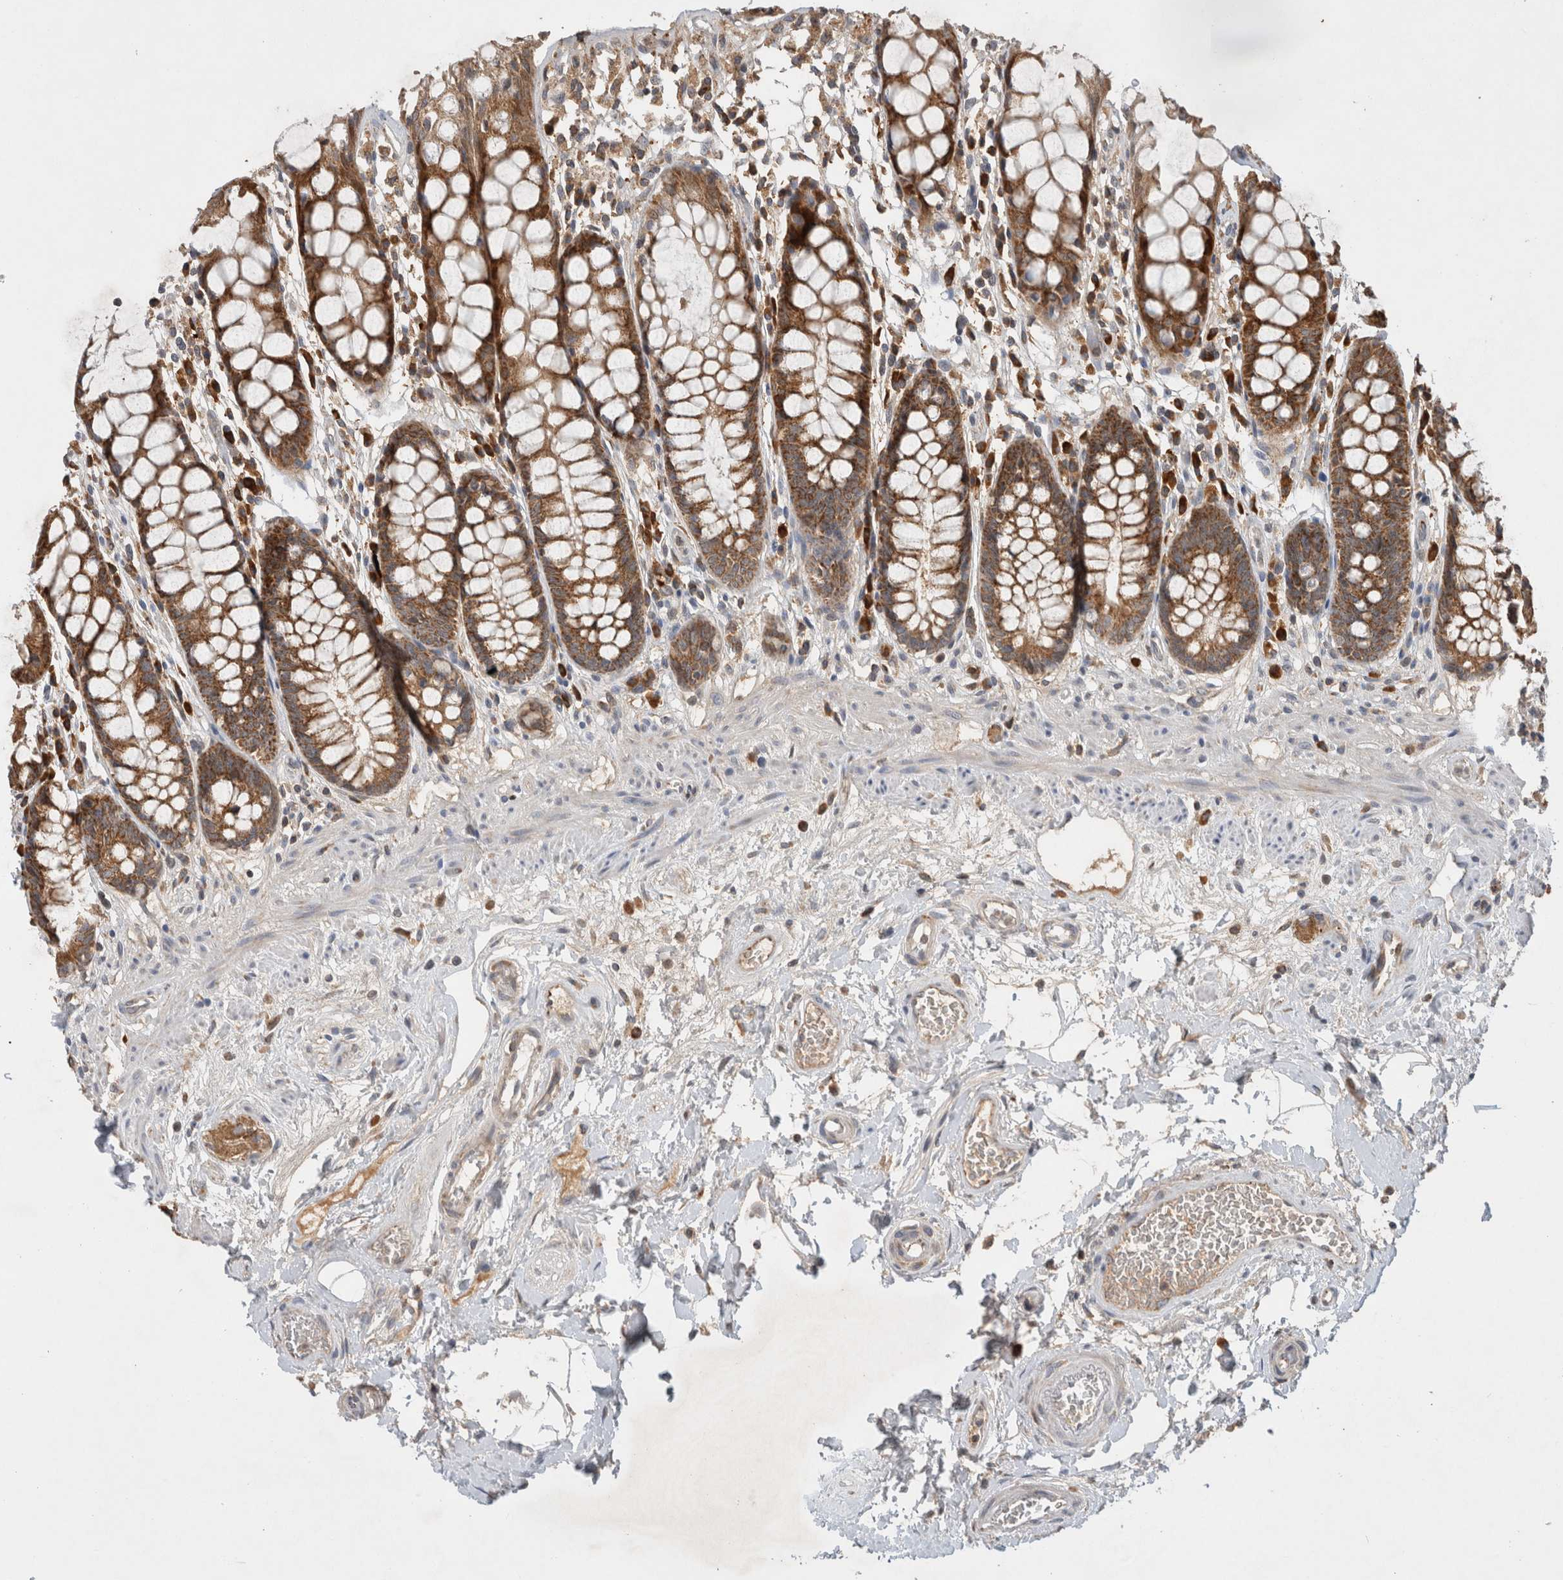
{"staining": {"intensity": "strong", "quantity": ">75%", "location": "cytoplasmic/membranous"}, "tissue": "rectum", "cell_type": "Glandular cells", "image_type": "normal", "snomed": [{"axis": "morphology", "description": "Normal tissue, NOS"}, {"axis": "topography", "description": "Rectum"}], "caption": "Rectum stained with immunohistochemistry (IHC) reveals strong cytoplasmic/membranous positivity in approximately >75% of glandular cells.", "gene": "AMPD1", "patient": {"sex": "male", "age": 64}}